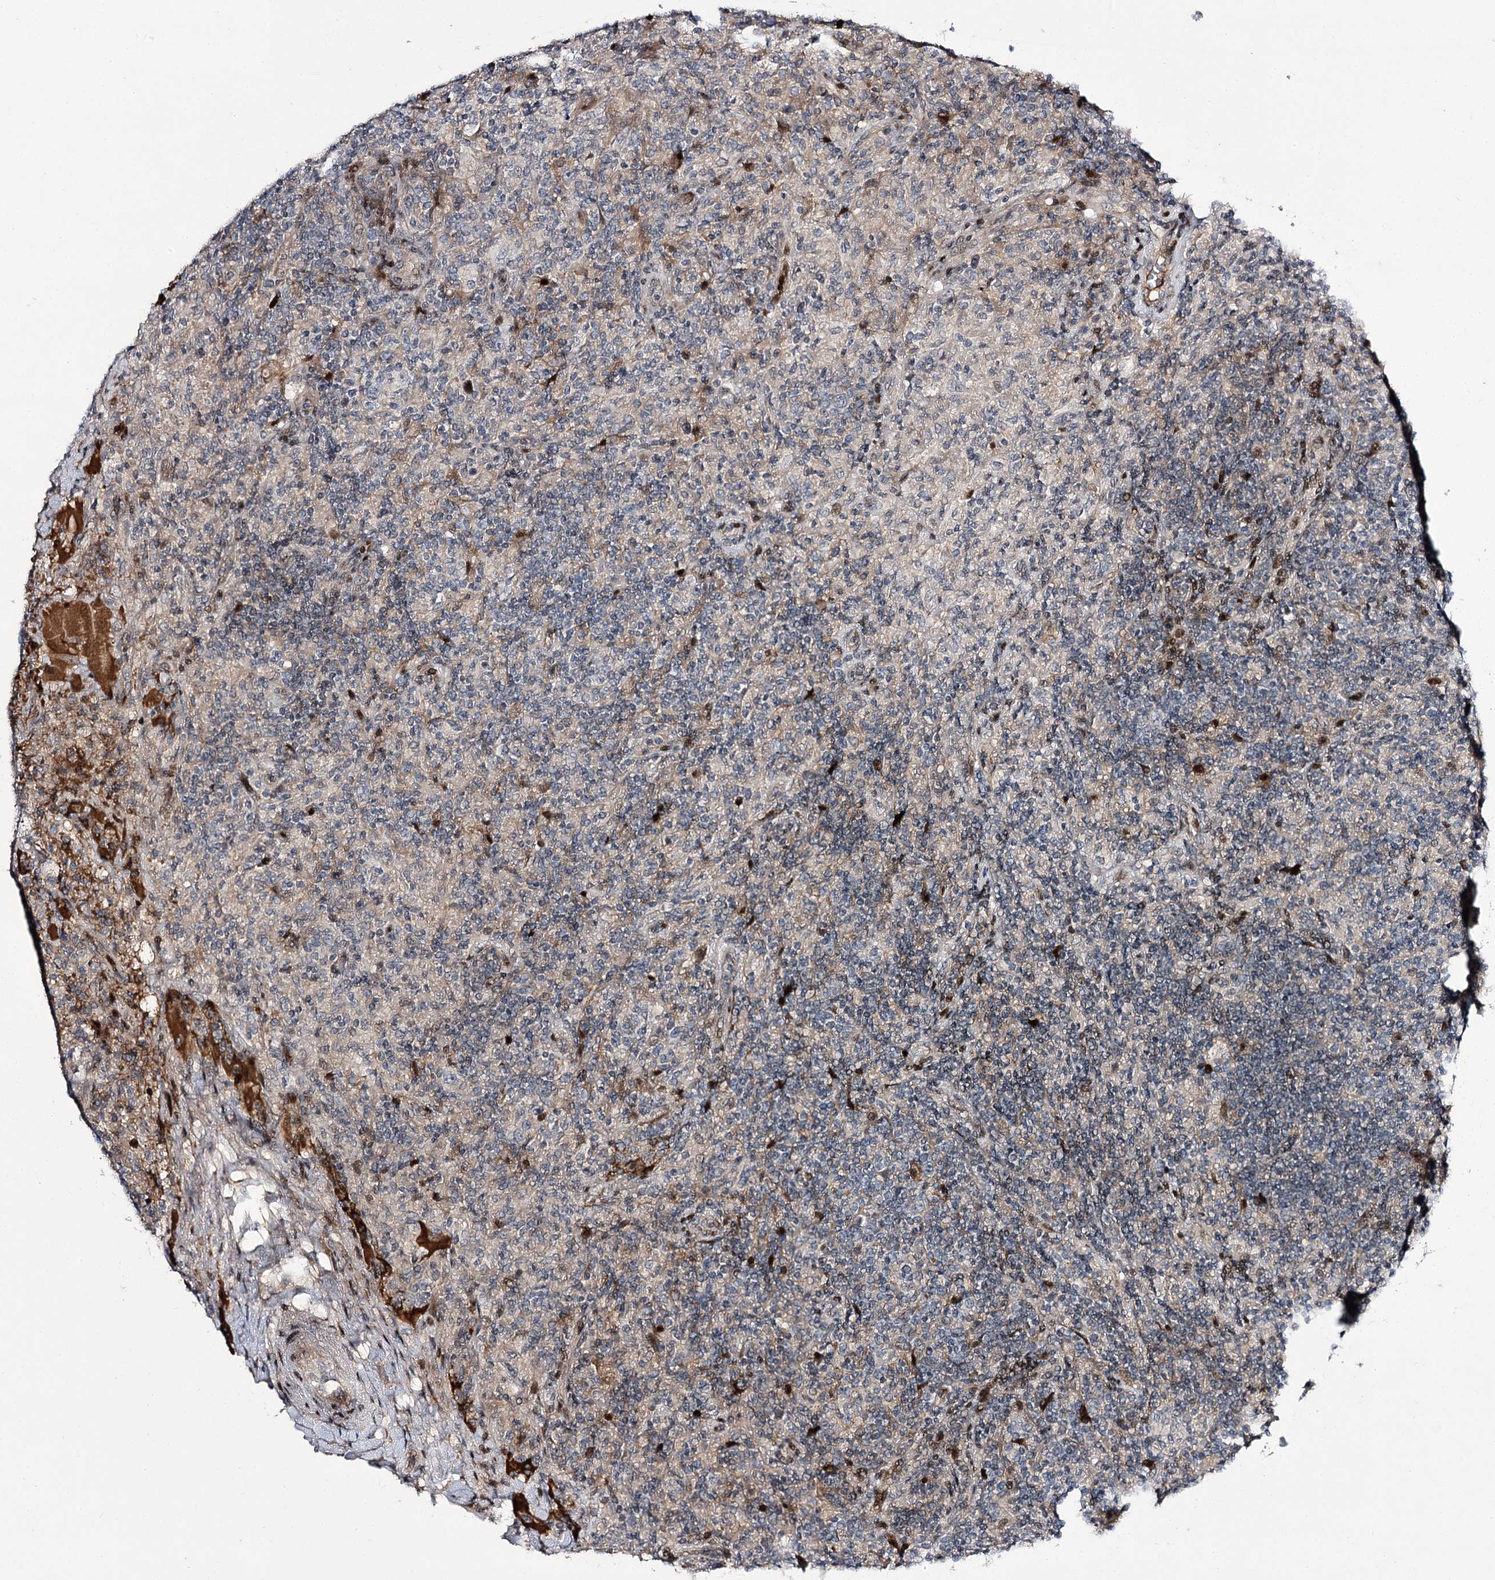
{"staining": {"intensity": "negative", "quantity": "none", "location": "none"}, "tissue": "lymphoma", "cell_type": "Tumor cells", "image_type": "cancer", "snomed": [{"axis": "morphology", "description": "Hodgkin's disease, NOS"}, {"axis": "topography", "description": "Lymph node"}], "caption": "Human lymphoma stained for a protein using immunohistochemistry (IHC) reveals no expression in tumor cells.", "gene": "ITFG2", "patient": {"sex": "male", "age": 70}}